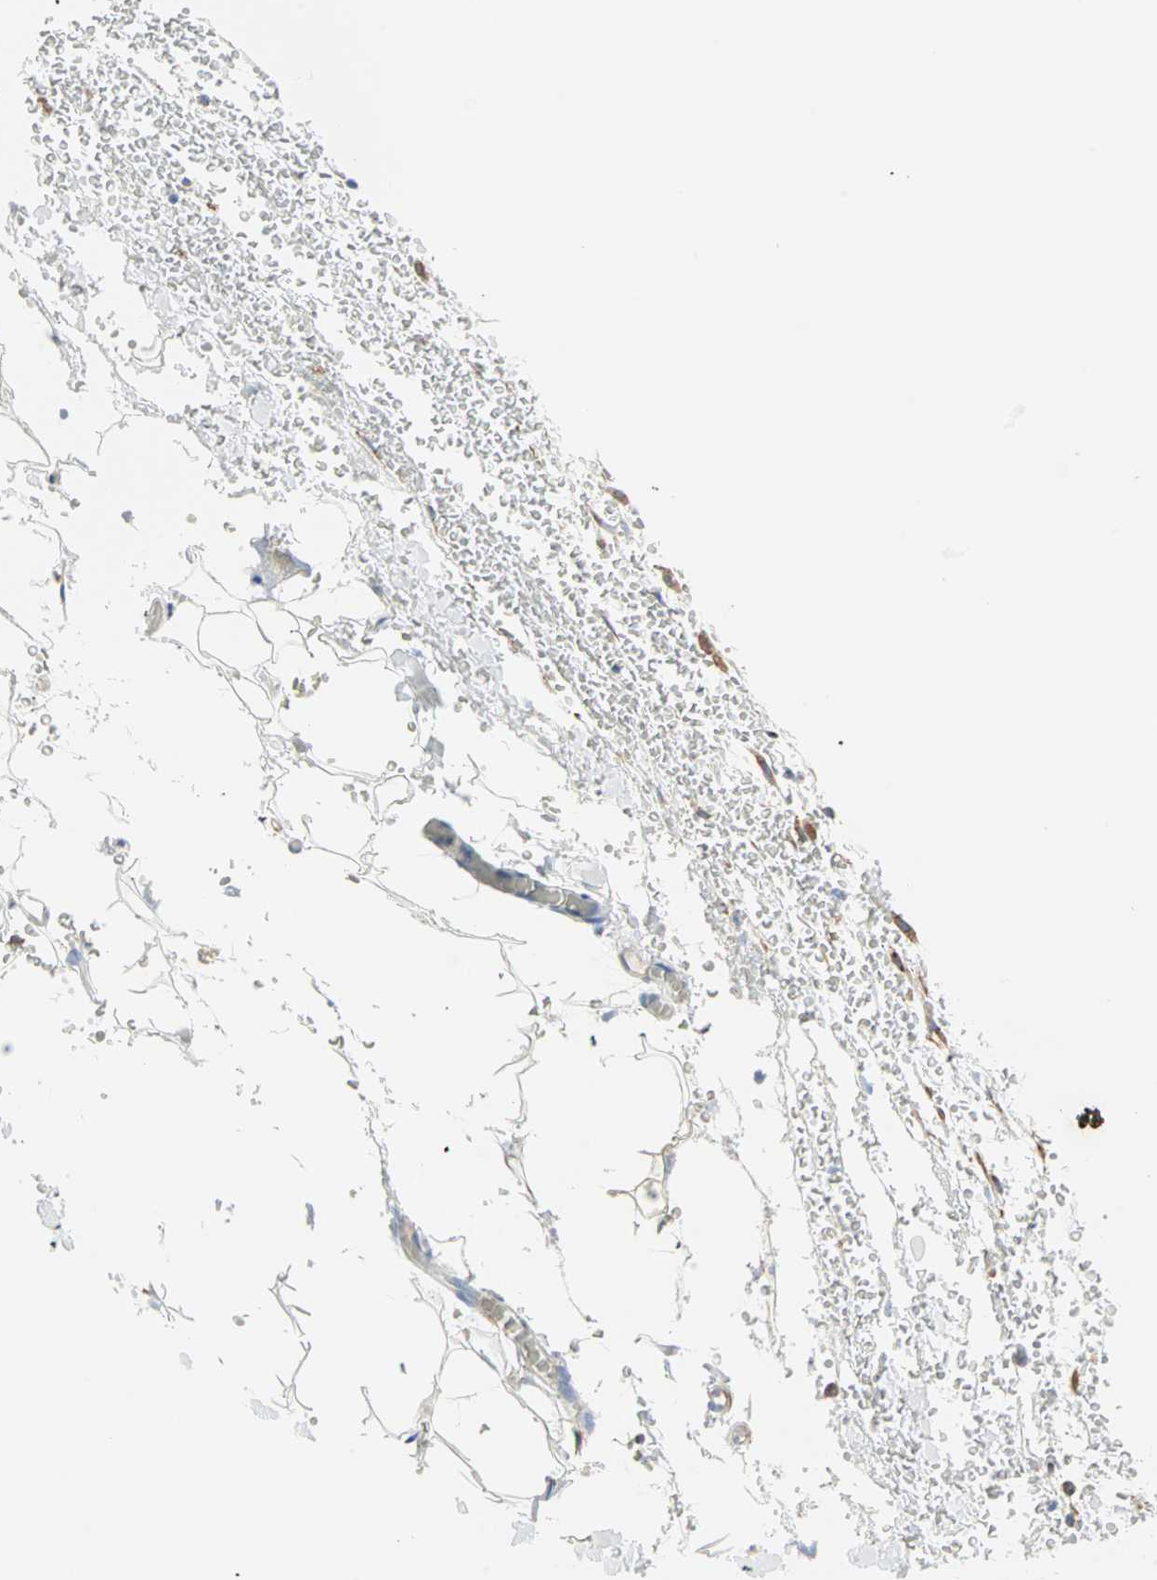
{"staining": {"intensity": "negative", "quantity": "none", "location": "none"}, "tissue": "adipose tissue", "cell_type": "Adipocytes", "image_type": "normal", "snomed": [{"axis": "morphology", "description": "Normal tissue, NOS"}, {"axis": "morphology", "description": "Inflammation, NOS"}, {"axis": "topography", "description": "Breast"}], "caption": "Photomicrograph shows no significant protein staining in adipocytes of unremarkable adipose tissue. (Brightfield microscopy of DAB immunohistochemistry at high magnification).", "gene": "PLCXD1", "patient": {"sex": "female", "age": 65}}